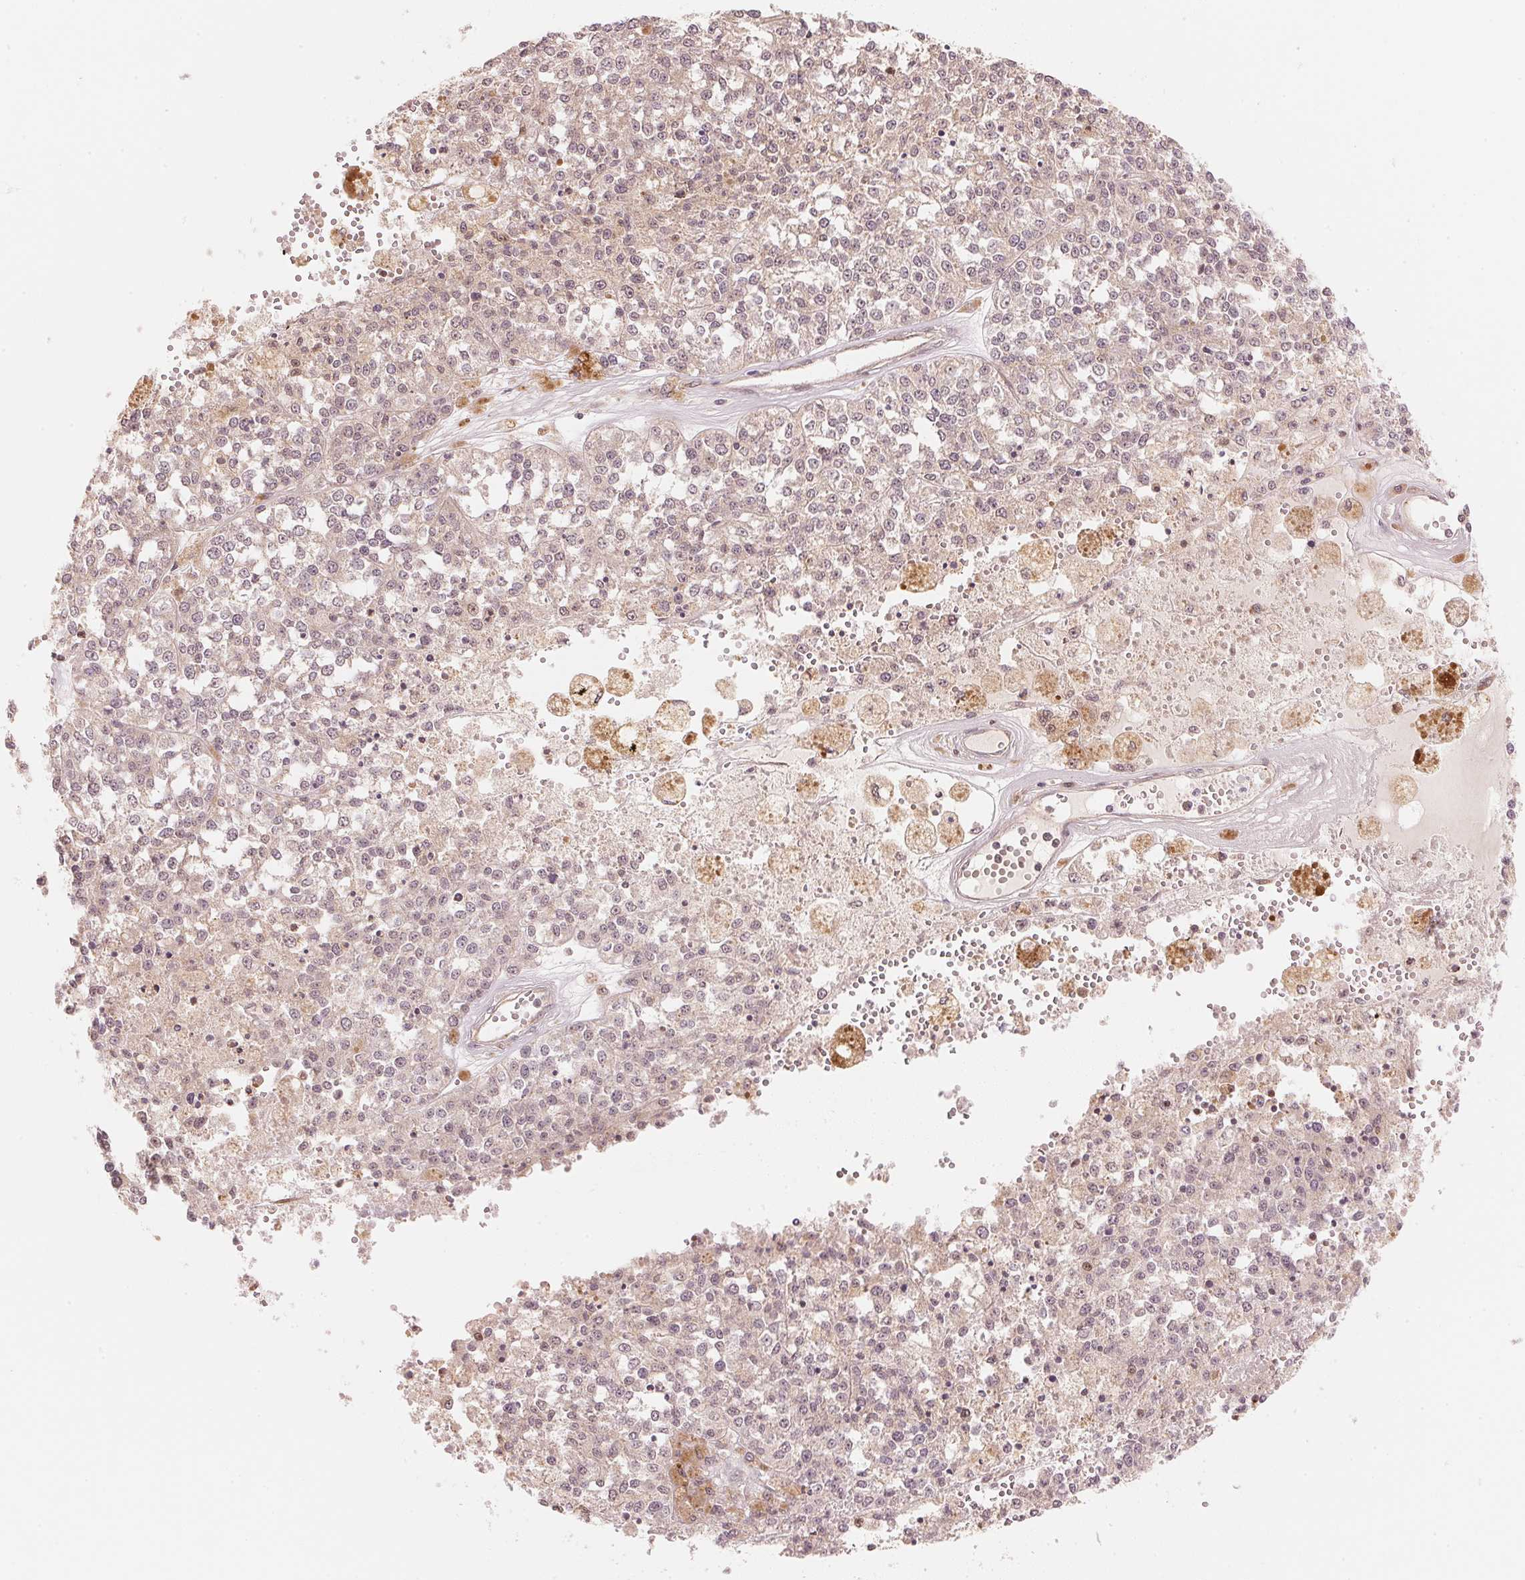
{"staining": {"intensity": "negative", "quantity": "none", "location": "none"}, "tissue": "melanoma", "cell_type": "Tumor cells", "image_type": "cancer", "snomed": [{"axis": "morphology", "description": "Malignant melanoma, Metastatic site"}, {"axis": "topography", "description": "Lymph node"}], "caption": "Immunohistochemistry image of malignant melanoma (metastatic site) stained for a protein (brown), which demonstrates no positivity in tumor cells.", "gene": "PRKN", "patient": {"sex": "female", "age": 64}}